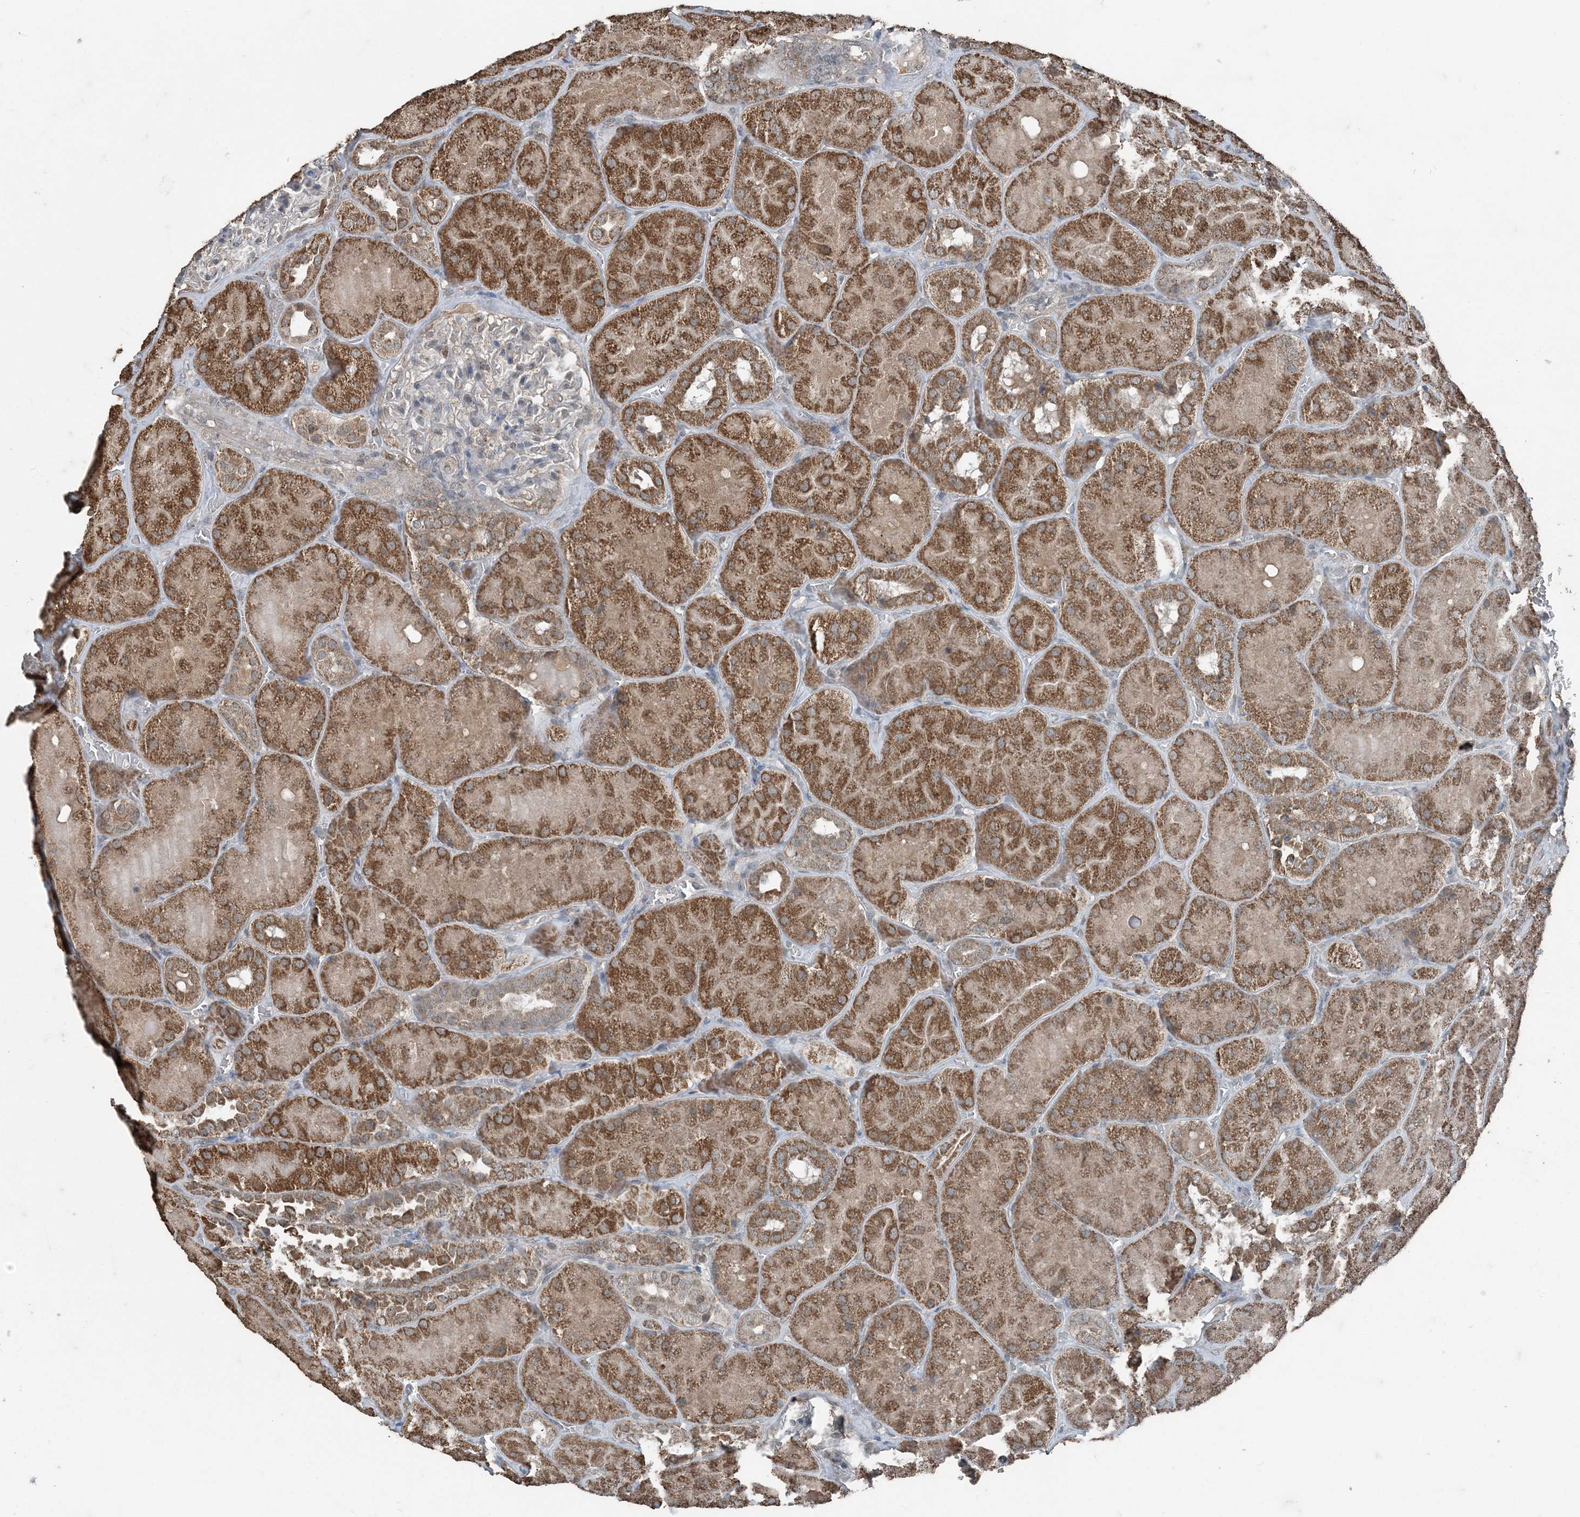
{"staining": {"intensity": "negative", "quantity": "none", "location": "none"}, "tissue": "kidney", "cell_type": "Cells in glomeruli", "image_type": "normal", "snomed": [{"axis": "morphology", "description": "Normal tissue, NOS"}, {"axis": "topography", "description": "Kidney"}], "caption": "Cells in glomeruli show no significant staining in benign kidney.", "gene": "GNL1", "patient": {"sex": "male", "age": 28}}